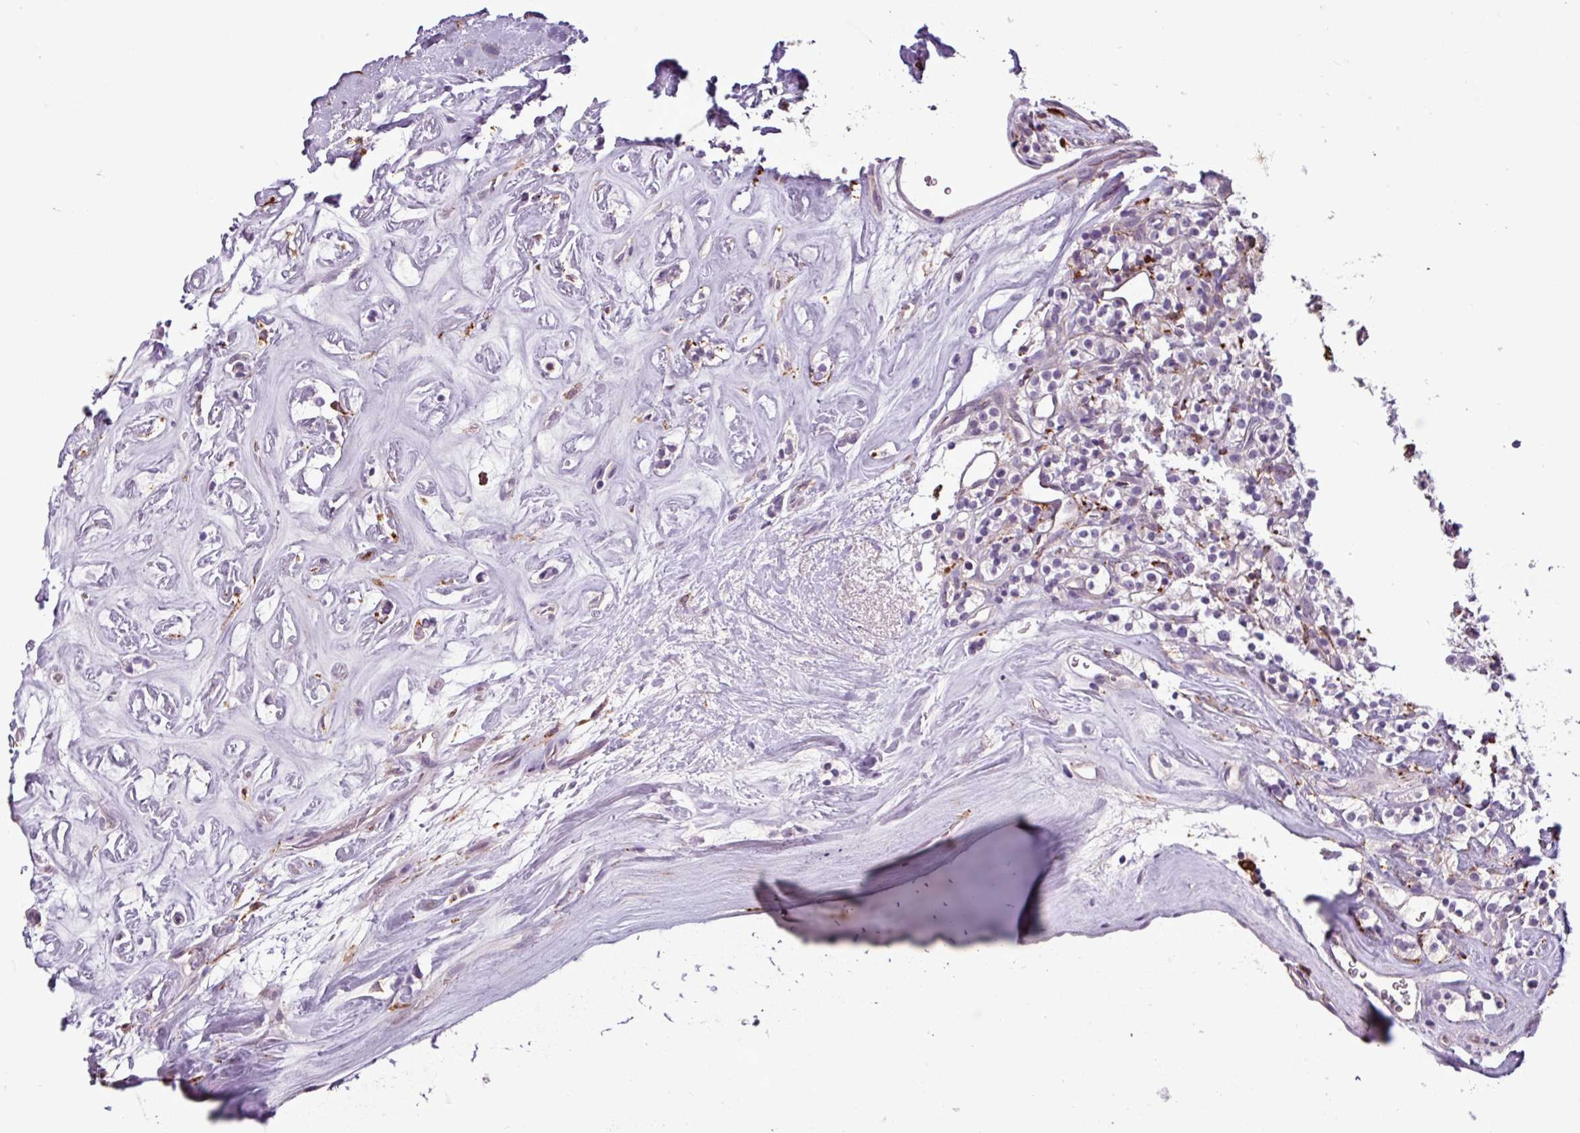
{"staining": {"intensity": "negative", "quantity": "none", "location": "none"}, "tissue": "renal cancer", "cell_type": "Tumor cells", "image_type": "cancer", "snomed": [{"axis": "morphology", "description": "Adenocarcinoma, NOS"}, {"axis": "topography", "description": "Kidney"}], "caption": "Immunohistochemistry histopathology image of neoplastic tissue: adenocarcinoma (renal) stained with DAB (3,3'-diaminobenzidine) demonstrates no significant protein staining in tumor cells.", "gene": "C9orf24", "patient": {"sex": "male", "age": 77}}